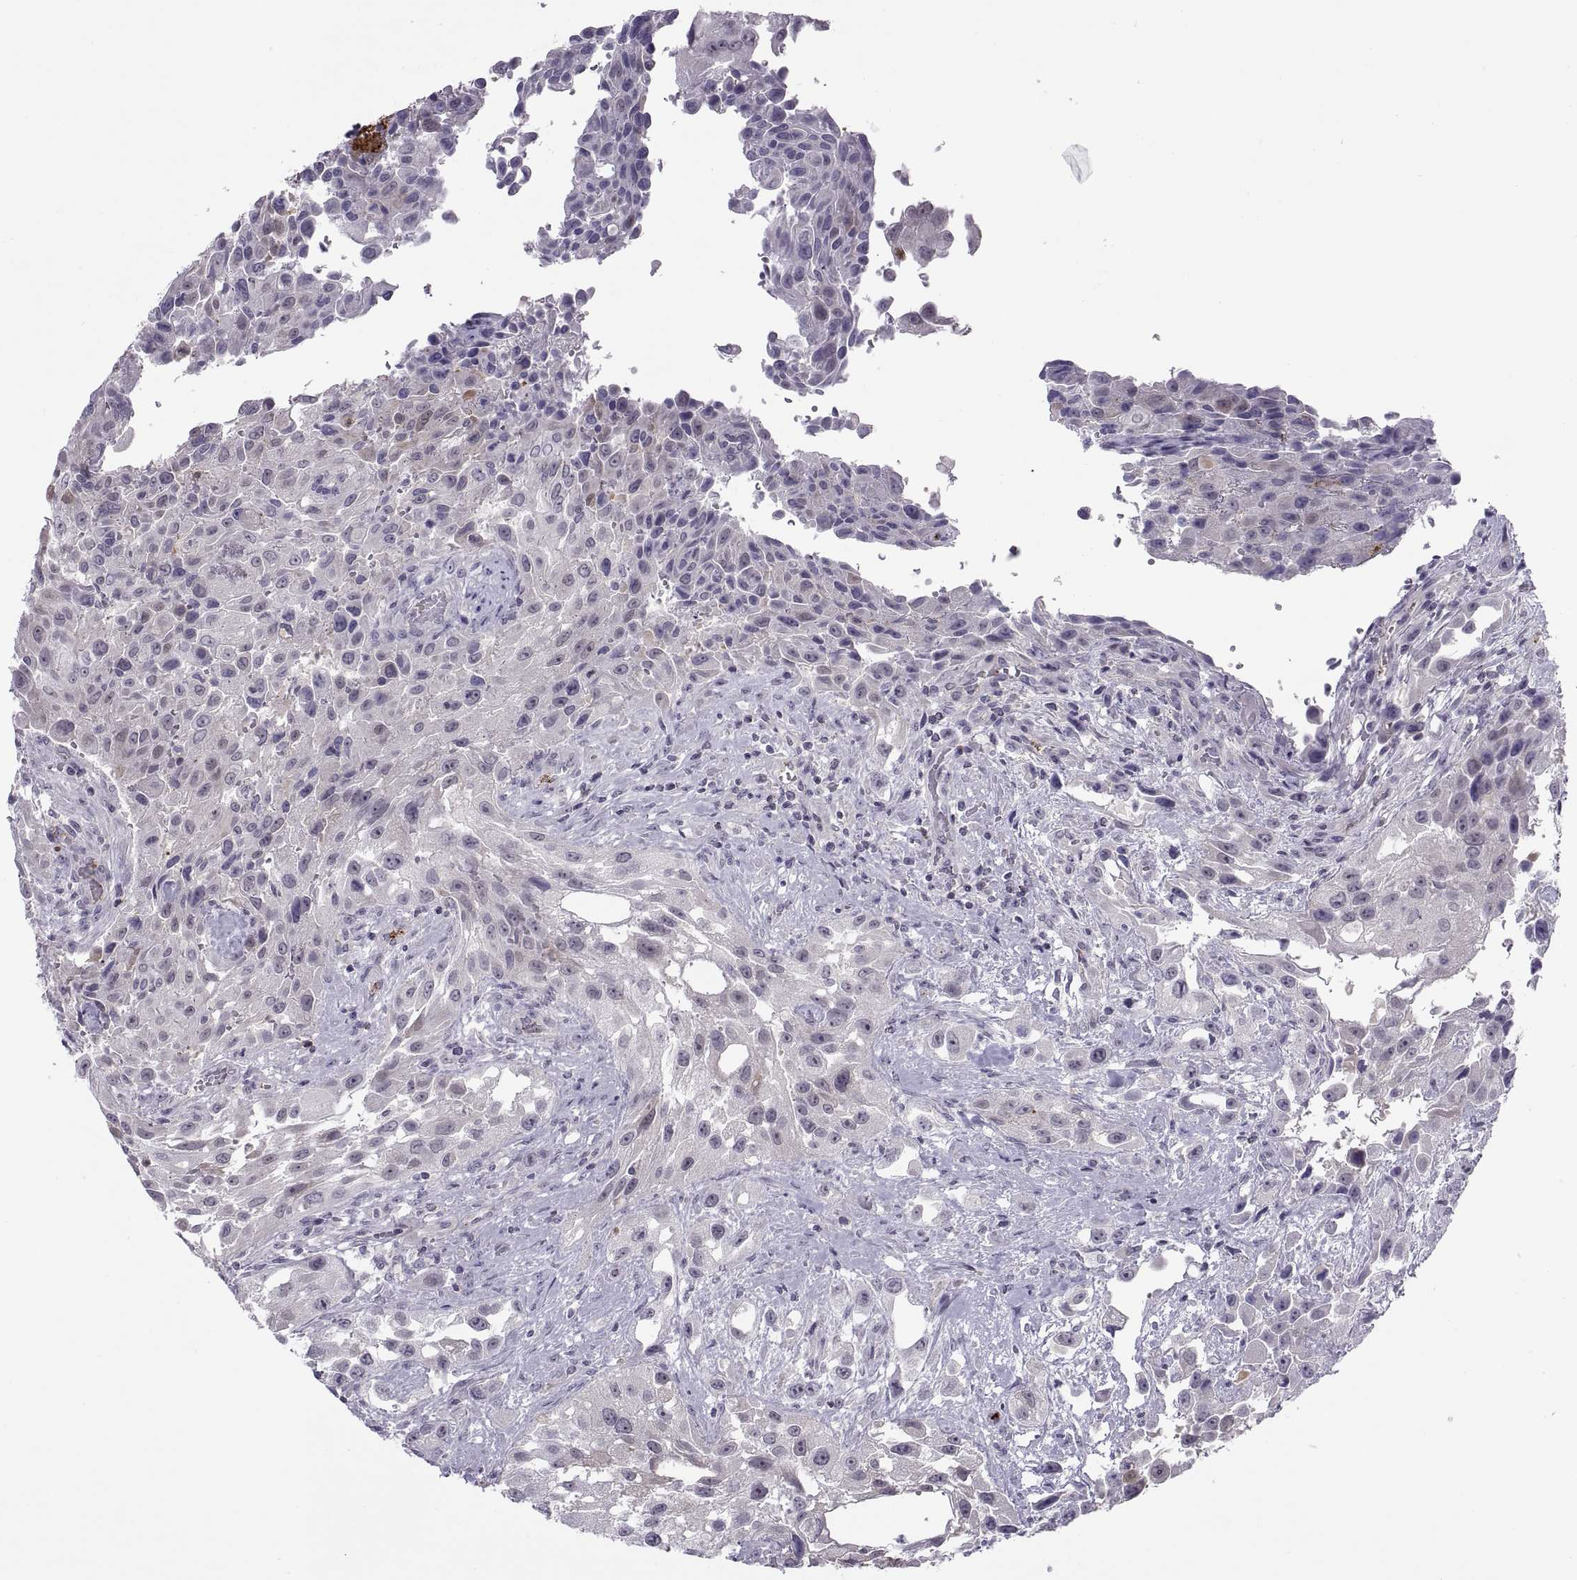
{"staining": {"intensity": "negative", "quantity": "none", "location": "none"}, "tissue": "urothelial cancer", "cell_type": "Tumor cells", "image_type": "cancer", "snomed": [{"axis": "morphology", "description": "Urothelial carcinoma, High grade"}, {"axis": "topography", "description": "Urinary bladder"}], "caption": "IHC image of neoplastic tissue: urothelial carcinoma (high-grade) stained with DAB (3,3'-diaminobenzidine) exhibits no significant protein staining in tumor cells.", "gene": "TTC21A", "patient": {"sex": "male", "age": 79}}